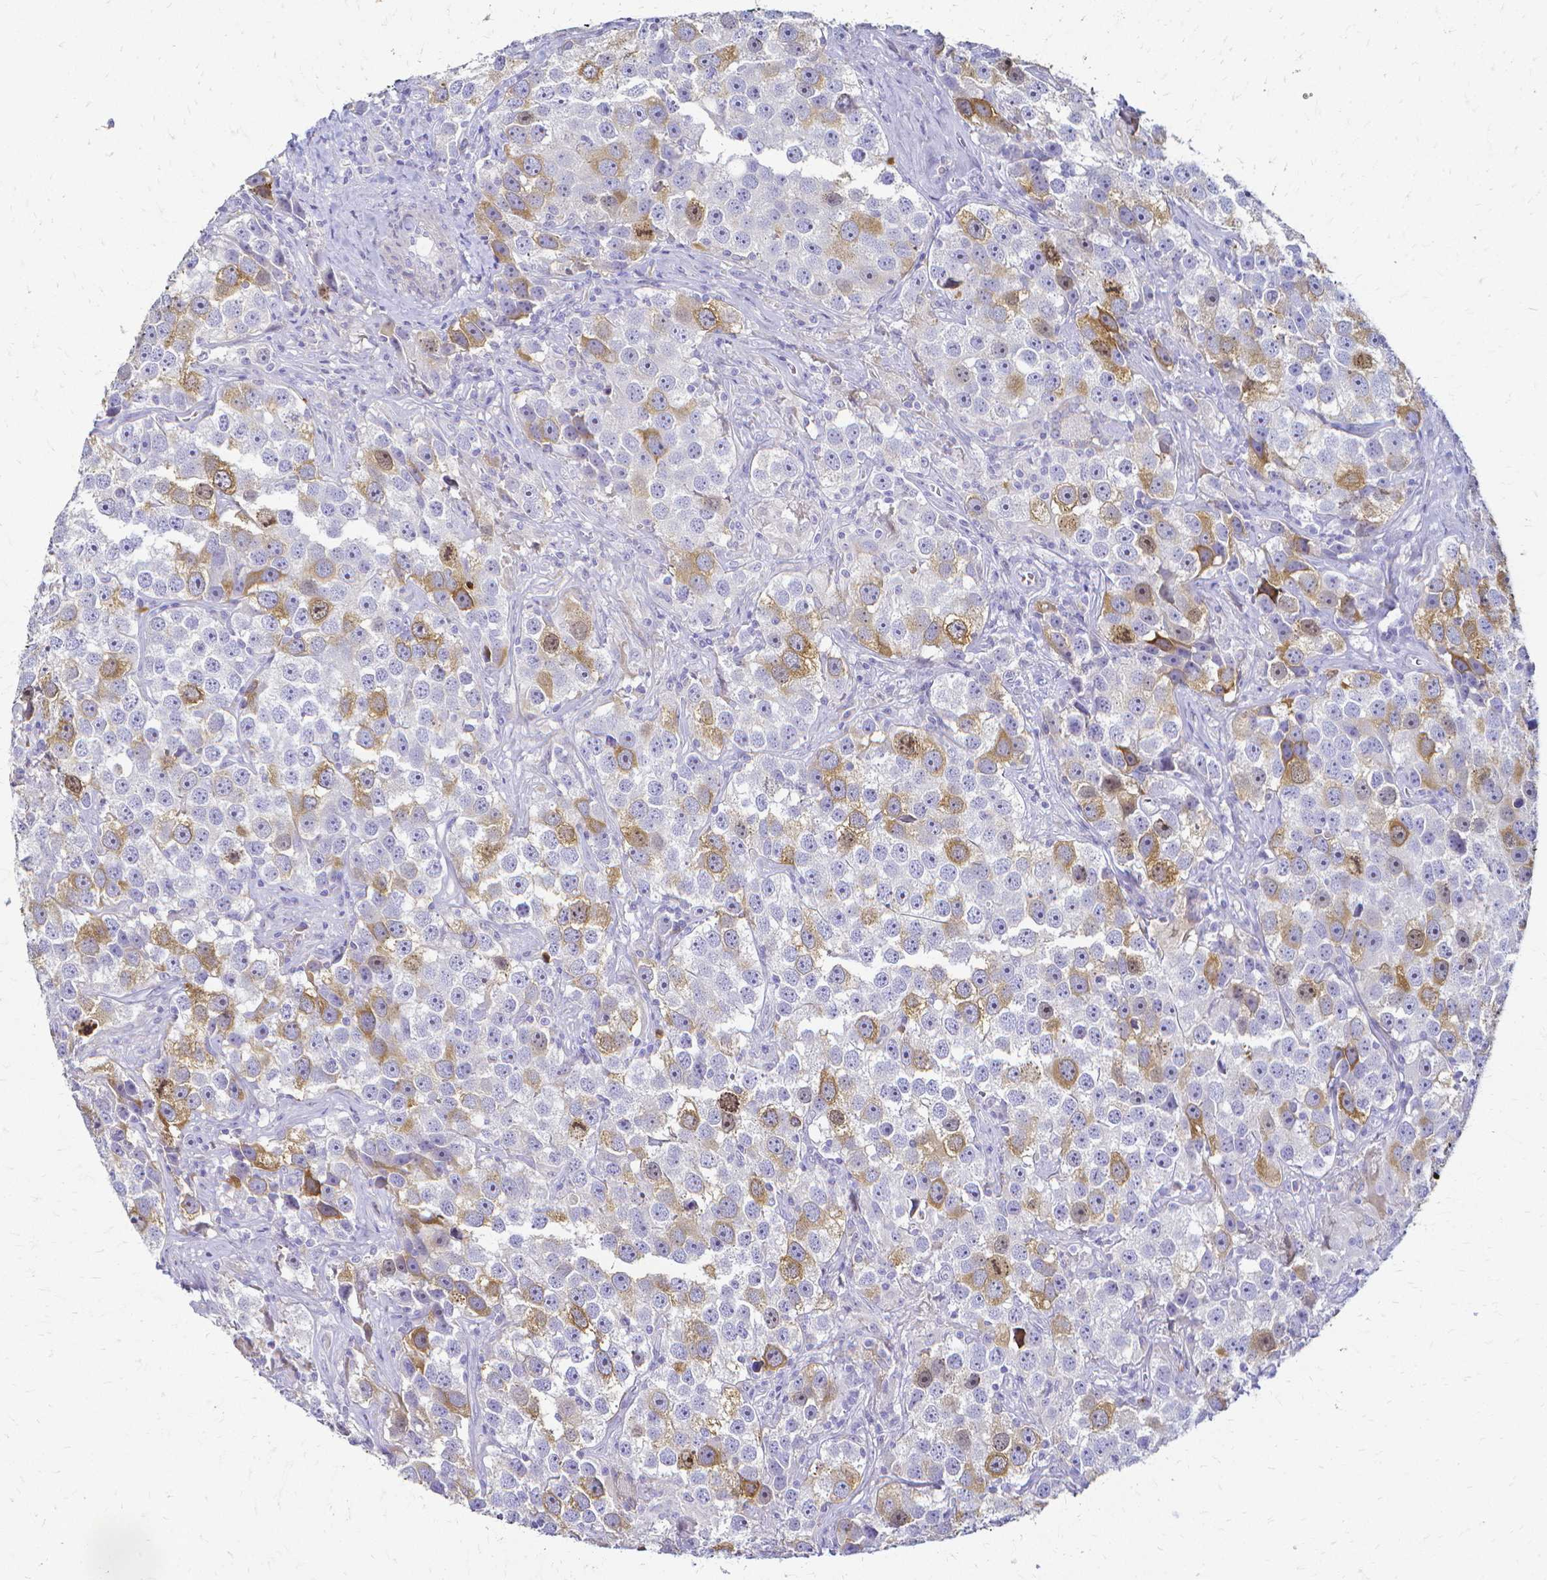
{"staining": {"intensity": "moderate", "quantity": "<25%", "location": "cytoplasmic/membranous"}, "tissue": "testis cancer", "cell_type": "Tumor cells", "image_type": "cancer", "snomed": [{"axis": "morphology", "description": "Seminoma, NOS"}, {"axis": "topography", "description": "Testis"}], "caption": "Moderate cytoplasmic/membranous protein staining is present in approximately <25% of tumor cells in seminoma (testis). (DAB IHC, brown staining for protein, blue staining for nuclei).", "gene": "CCNB1", "patient": {"sex": "male", "age": 49}}